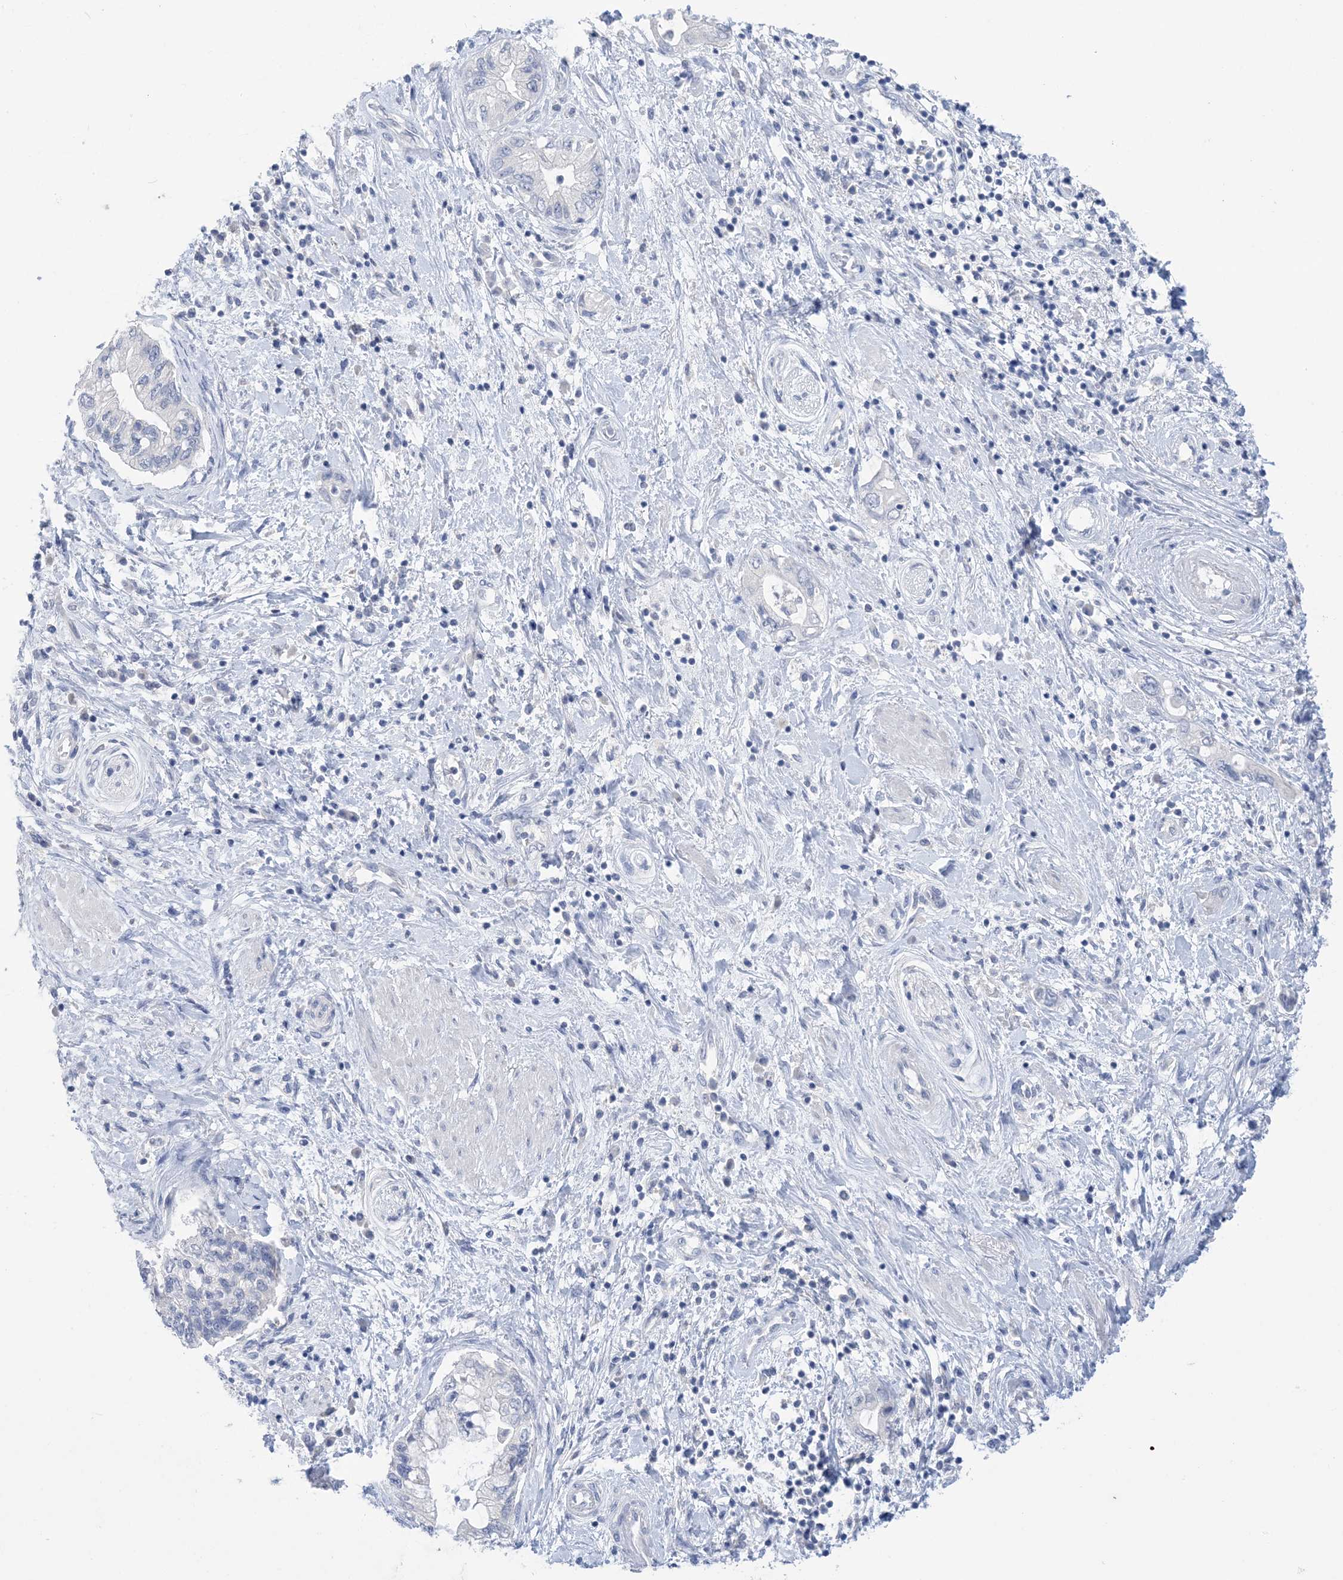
{"staining": {"intensity": "negative", "quantity": "none", "location": "none"}, "tissue": "pancreatic cancer", "cell_type": "Tumor cells", "image_type": "cancer", "snomed": [{"axis": "morphology", "description": "Adenocarcinoma, NOS"}, {"axis": "topography", "description": "Pancreas"}], "caption": "Immunohistochemistry (IHC) of human pancreatic cancer (adenocarcinoma) displays no positivity in tumor cells.", "gene": "DSC3", "patient": {"sex": "female", "age": 73}}